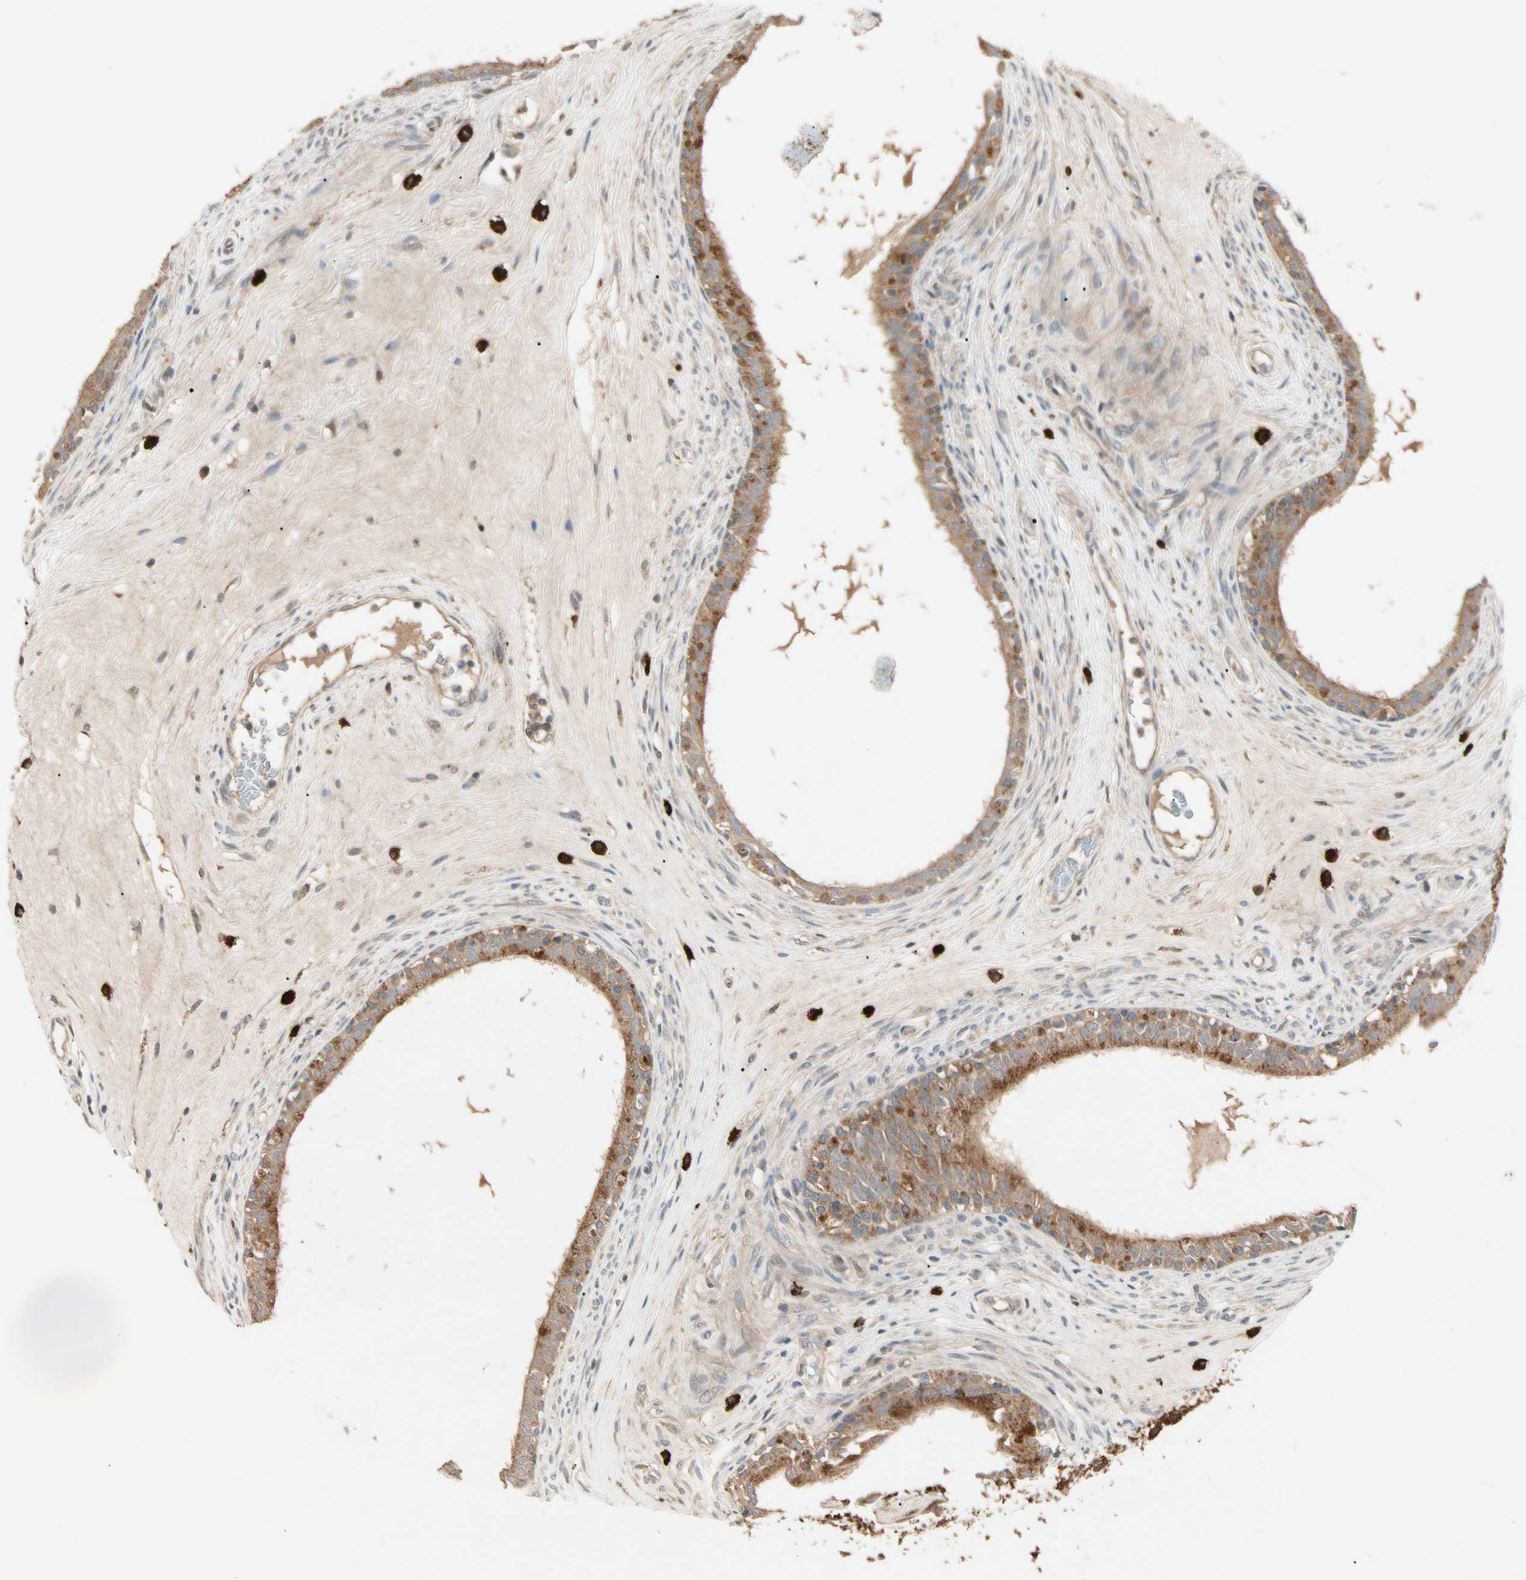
{"staining": {"intensity": "moderate", "quantity": ">75%", "location": "cytoplasmic/membranous"}, "tissue": "epididymis", "cell_type": "Glandular cells", "image_type": "normal", "snomed": [{"axis": "morphology", "description": "Normal tissue, NOS"}, {"axis": "morphology", "description": "Inflammation, NOS"}, {"axis": "topography", "description": "Epididymis"}], "caption": "The photomicrograph shows immunohistochemical staining of normal epididymis. There is moderate cytoplasmic/membranous expression is appreciated in about >75% of glandular cells.", "gene": "ATG4C", "patient": {"sex": "male", "age": 84}}